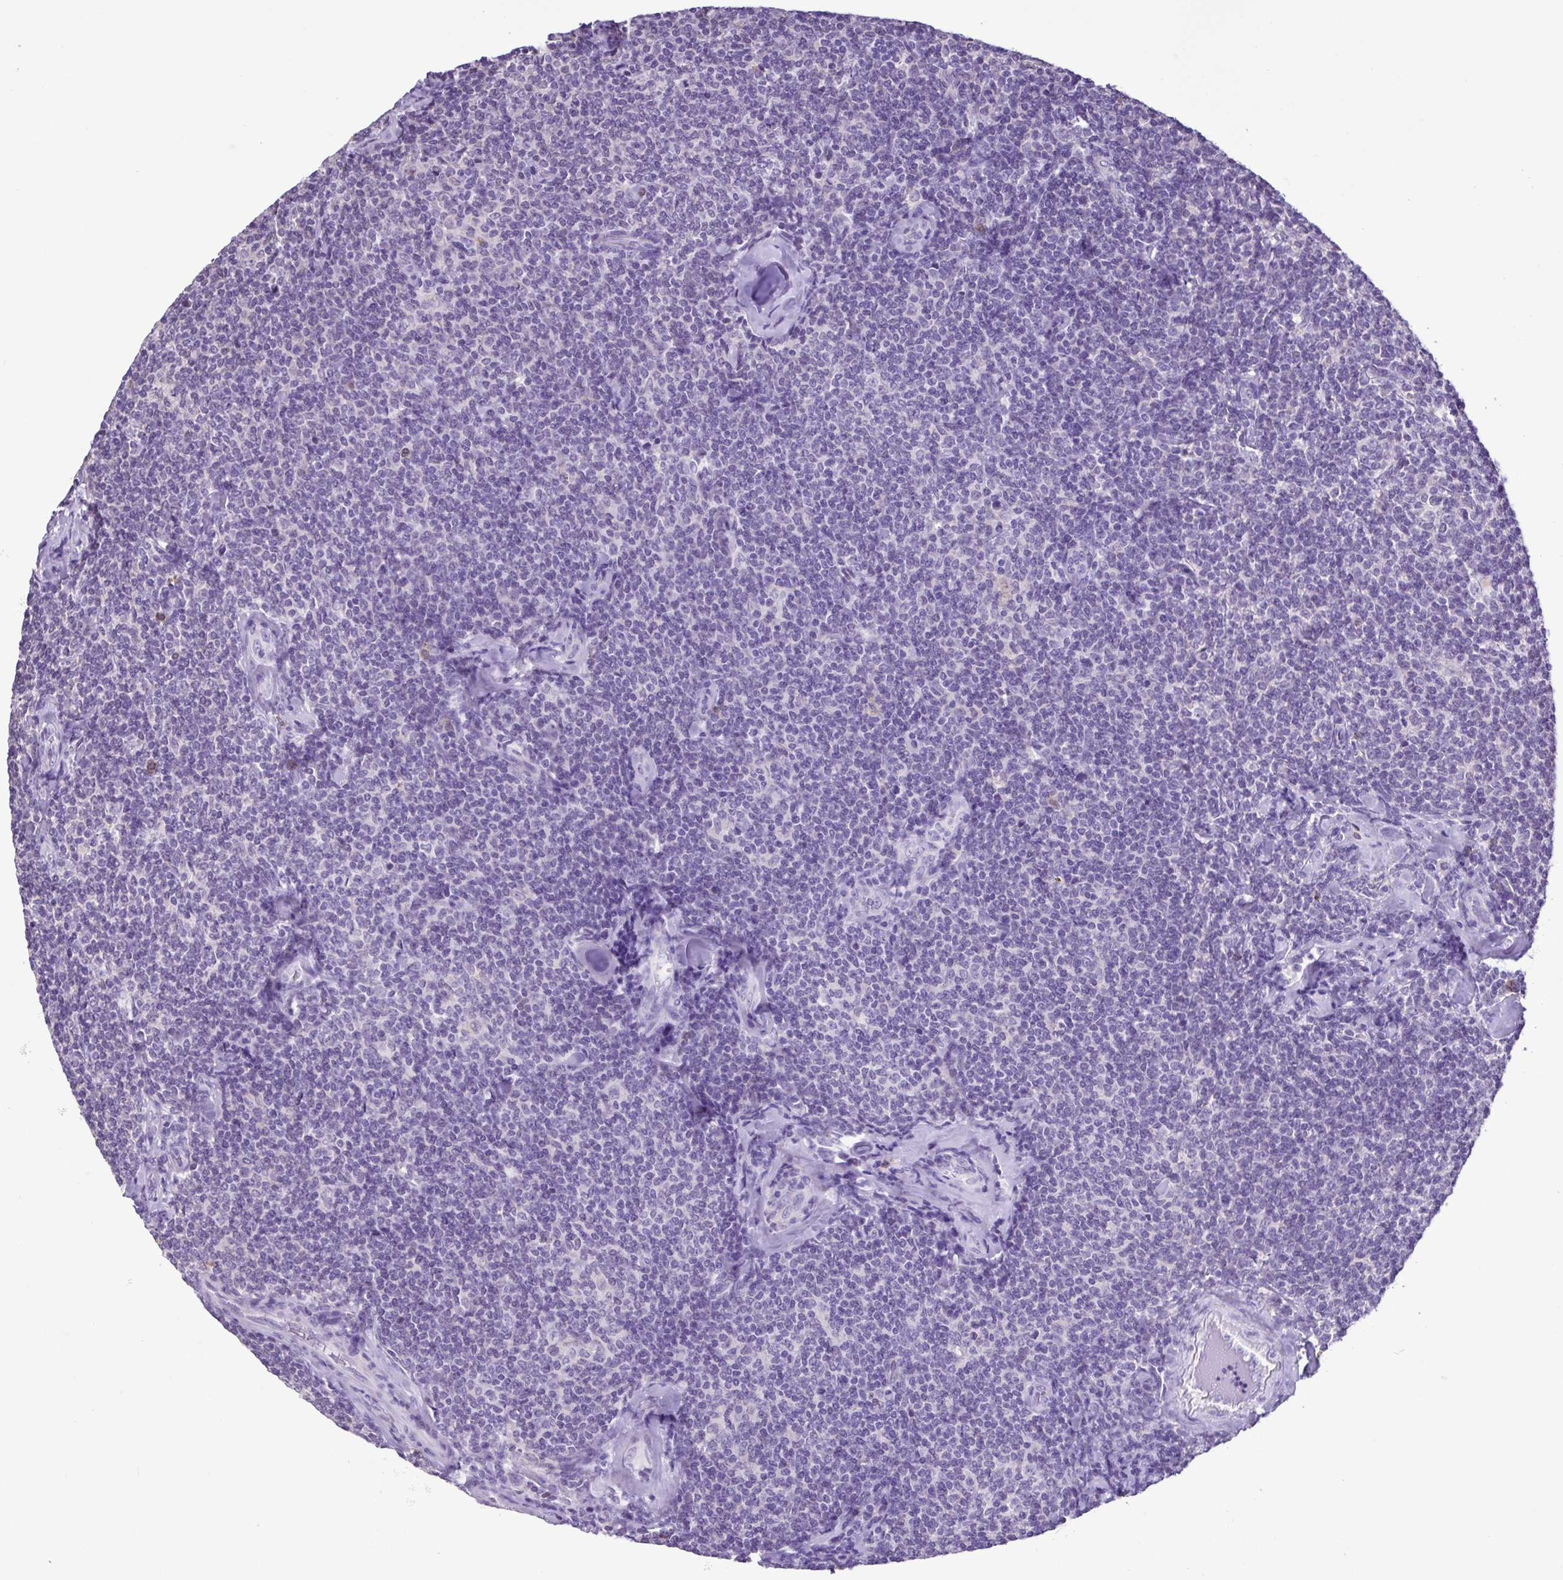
{"staining": {"intensity": "negative", "quantity": "none", "location": "none"}, "tissue": "lymphoma", "cell_type": "Tumor cells", "image_type": "cancer", "snomed": [{"axis": "morphology", "description": "Malignant lymphoma, non-Hodgkin's type, Low grade"}, {"axis": "topography", "description": "Lymph node"}], "caption": "Tumor cells are negative for brown protein staining in lymphoma.", "gene": "CBY2", "patient": {"sex": "female", "age": 56}}